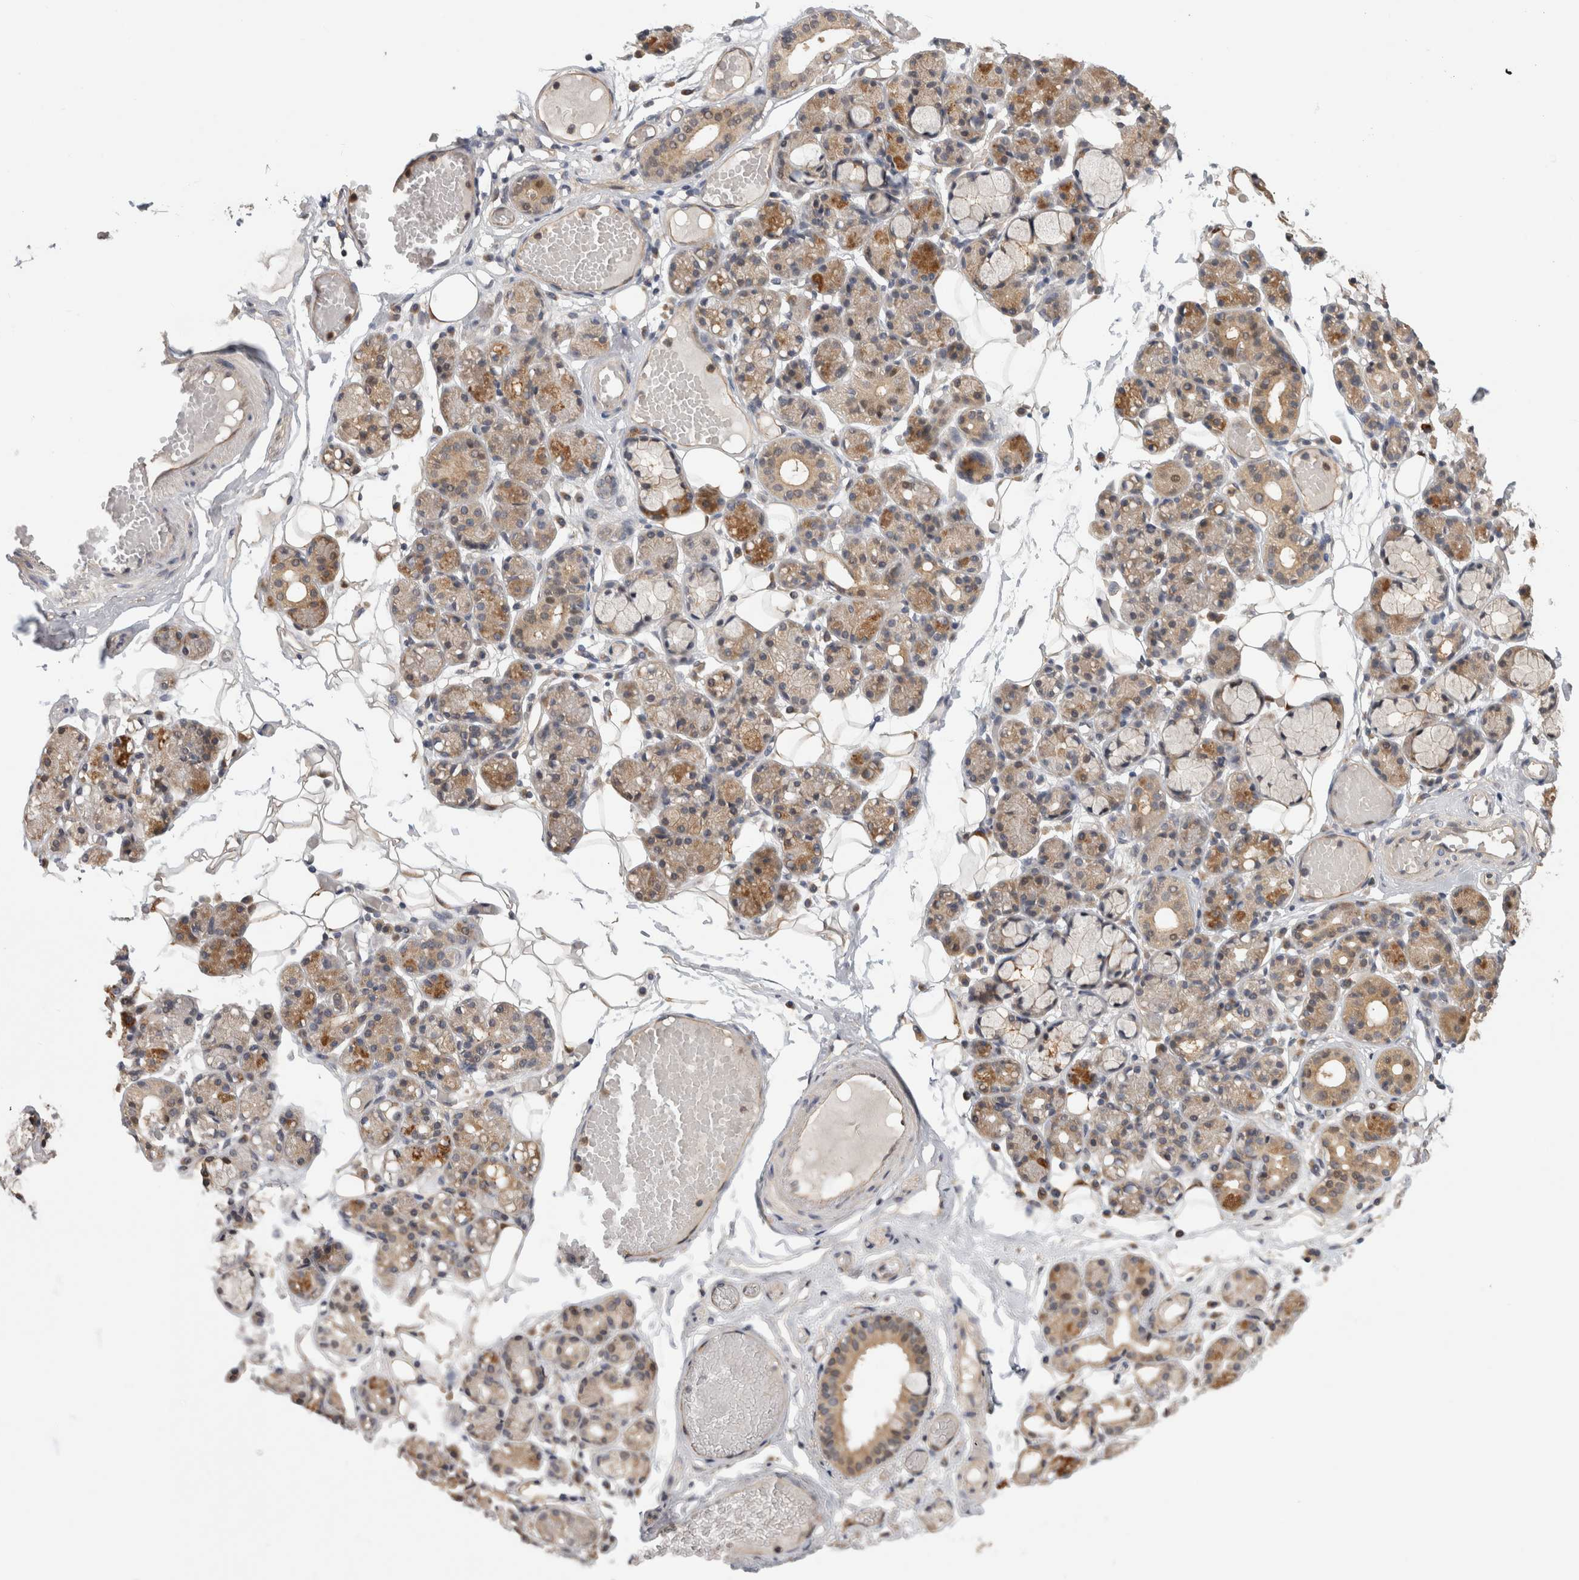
{"staining": {"intensity": "moderate", "quantity": "25%-75%", "location": "cytoplasmic/membranous"}, "tissue": "salivary gland", "cell_type": "Glandular cells", "image_type": "normal", "snomed": [{"axis": "morphology", "description": "Normal tissue, NOS"}, {"axis": "topography", "description": "Salivary gland"}], "caption": "A micrograph of salivary gland stained for a protein reveals moderate cytoplasmic/membranous brown staining in glandular cells.", "gene": "PGM1", "patient": {"sex": "male", "age": 63}}